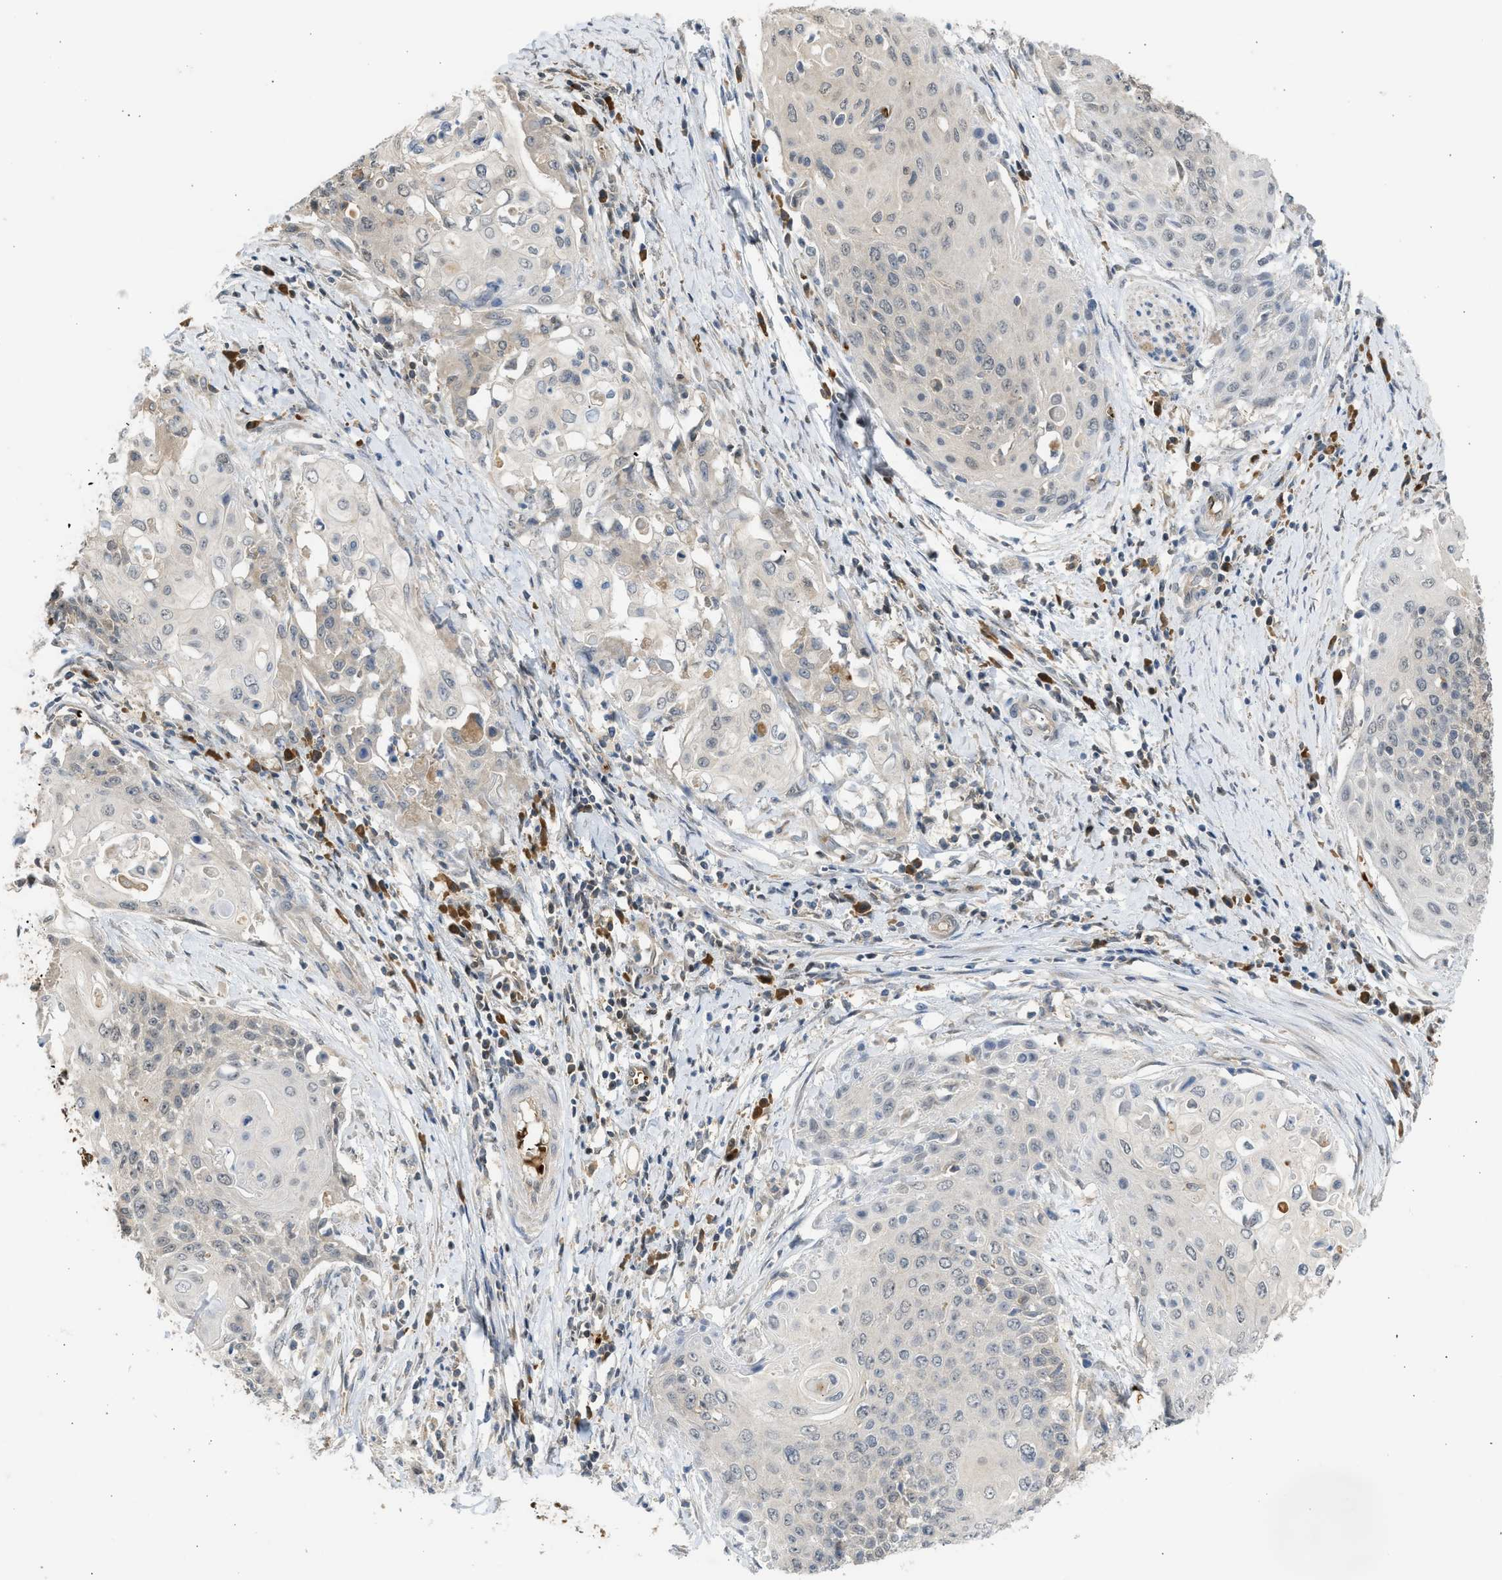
{"staining": {"intensity": "weak", "quantity": "<25%", "location": "cytoplasmic/membranous"}, "tissue": "cervical cancer", "cell_type": "Tumor cells", "image_type": "cancer", "snomed": [{"axis": "morphology", "description": "Squamous cell carcinoma, NOS"}, {"axis": "topography", "description": "Cervix"}], "caption": "Cervical cancer (squamous cell carcinoma) stained for a protein using immunohistochemistry (IHC) reveals no positivity tumor cells.", "gene": "MAPK7", "patient": {"sex": "female", "age": 39}}